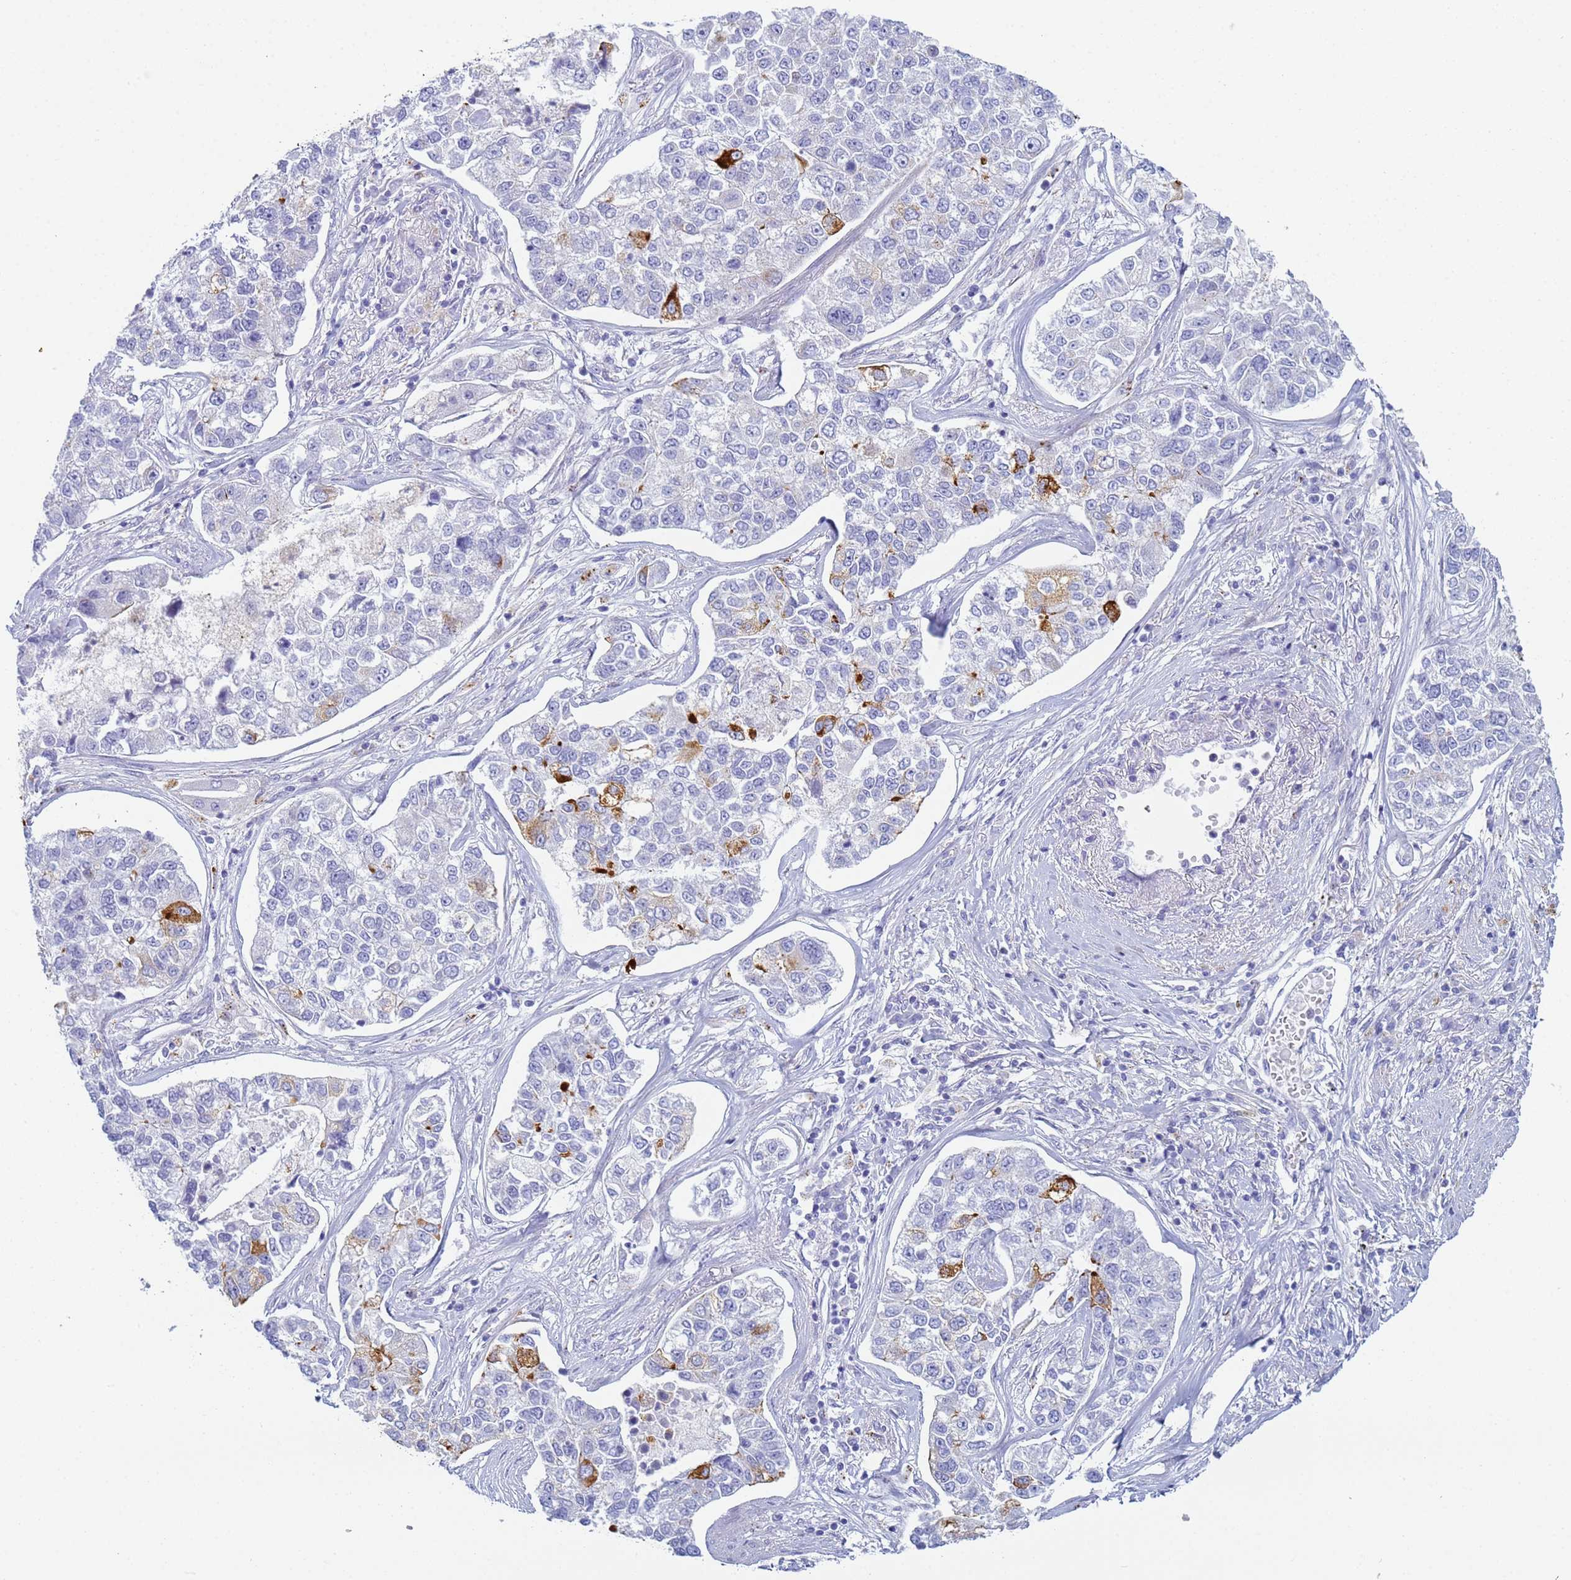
{"staining": {"intensity": "strong", "quantity": "<25%", "location": "cytoplasmic/membranous"}, "tissue": "lung cancer", "cell_type": "Tumor cells", "image_type": "cancer", "snomed": [{"axis": "morphology", "description": "Adenocarcinoma, NOS"}, {"axis": "topography", "description": "Lung"}], "caption": "Strong cytoplasmic/membranous expression is identified in approximately <25% of tumor cells in lung cancer (adenocarcinoma). (Brightfield microscopy of DAB IHC at high magnification).", "gene": "CR1", "patient": {"sex": "male", "age": 49}}